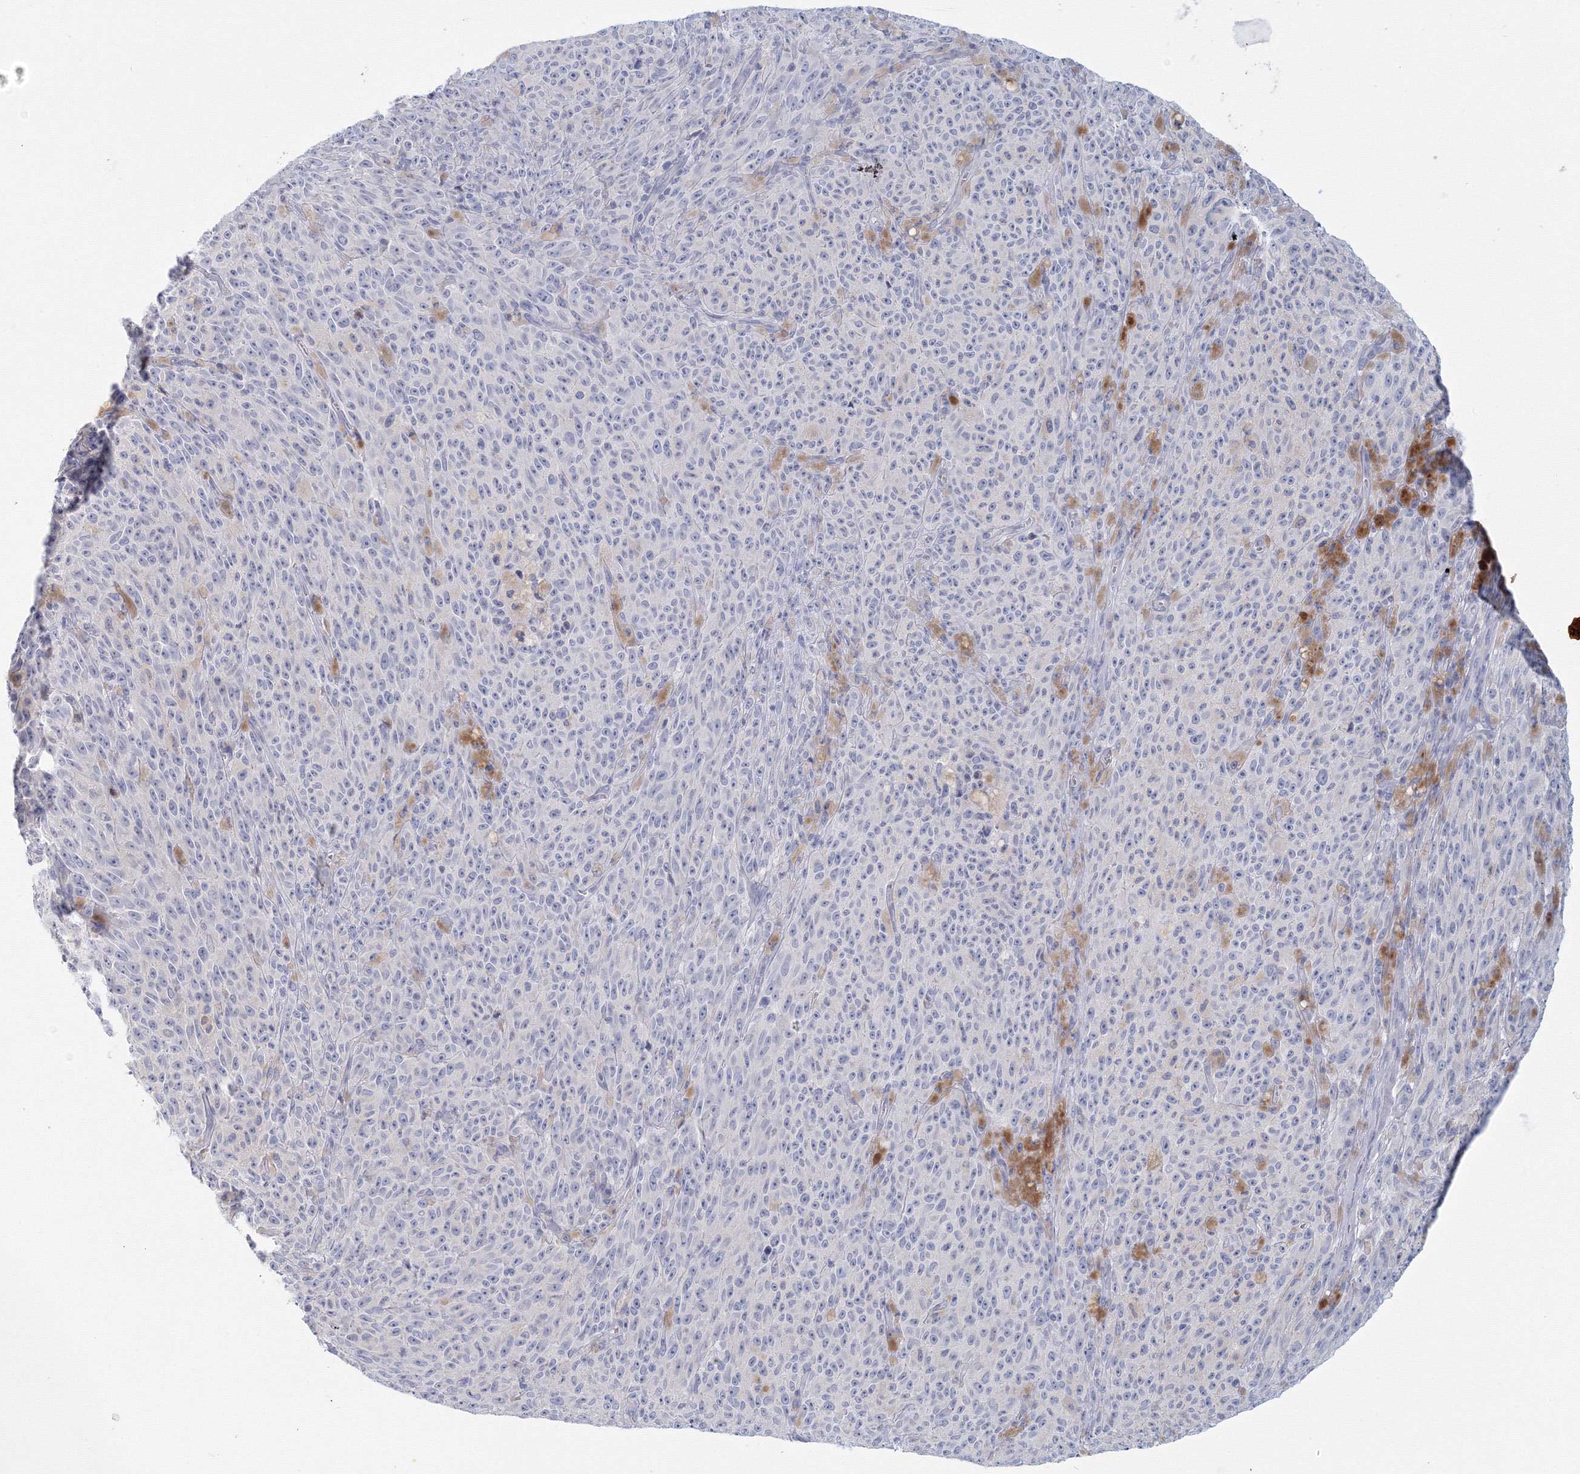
{"staining": {"intensity": "negative", "quantity": "none", "location": "none"}, "tissue": "melanoma", "cell_type": "Tumor cells", "image_type": "cancer", "snomed": [{"axis": "morphology", "description": "Malignant melanoma, NOS"}, {"axis": "topography", "description": "Skin"}], "caption": "This is a image of IHC staining of malignant melanoma, which shows no expression in tumor cells. (DAB immunohistochemistry, high magnification).", "gene": "TACC2", "patient": {"sex": "female", "age": 82}}